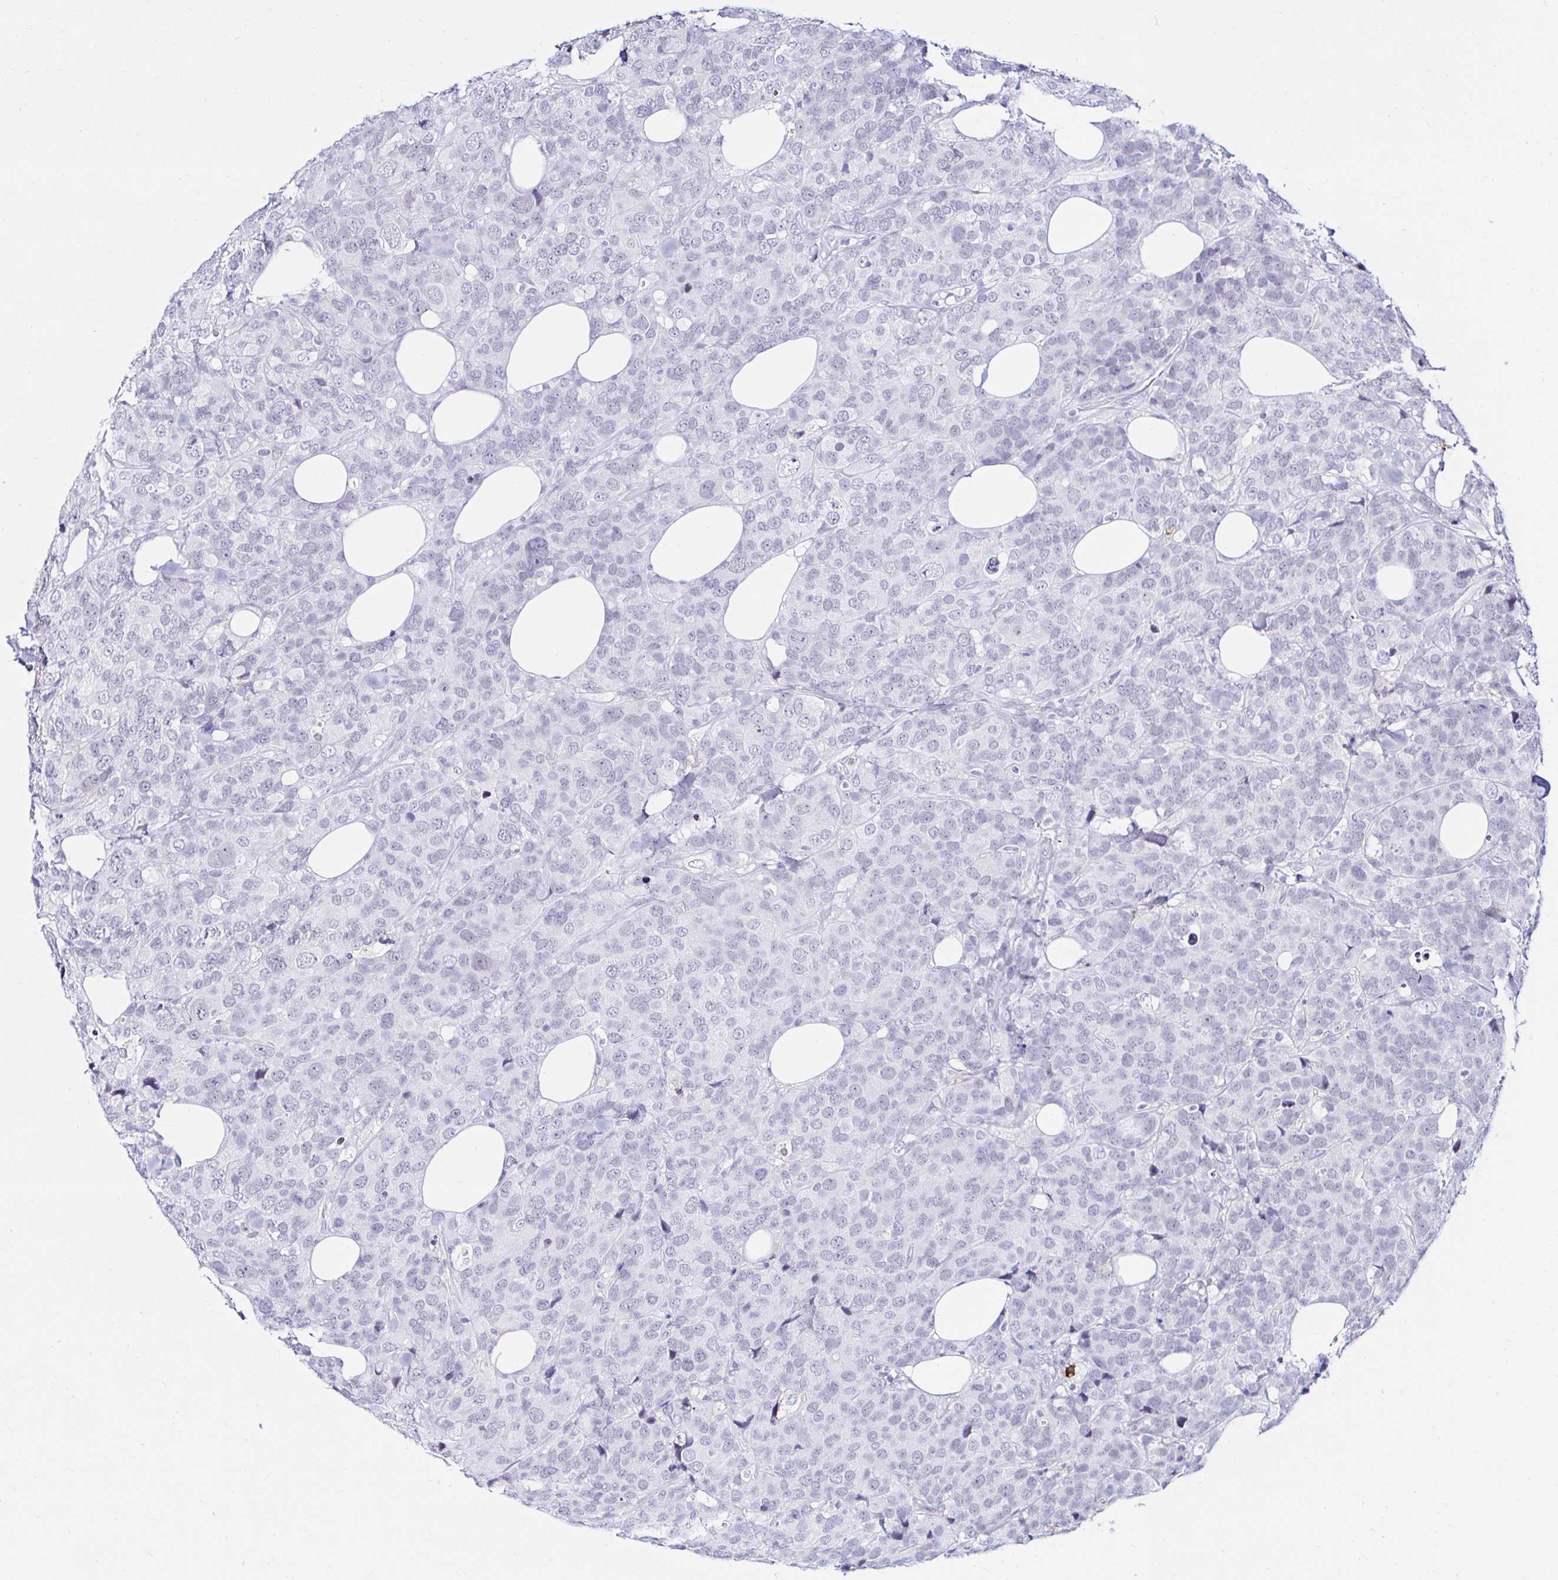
{"staining": {"intensity": "negative", "quantity": "none", "location": "none"}, "tissue": "breast cancer", "cell_type": "Tumor cells", "image_type": "cancer", "snomed": [{"axis": "morphology", "description": "Lobular carcinoma"}, {"axis": "topography", "description": "Breast"}], "caption": "Tumor cells are negative for brown protein staining in breast cancer. (DAB IHC with hematoxylin counter stain).", "gene": "CYBB", "patient": {"sex": "female", "age": 59}}